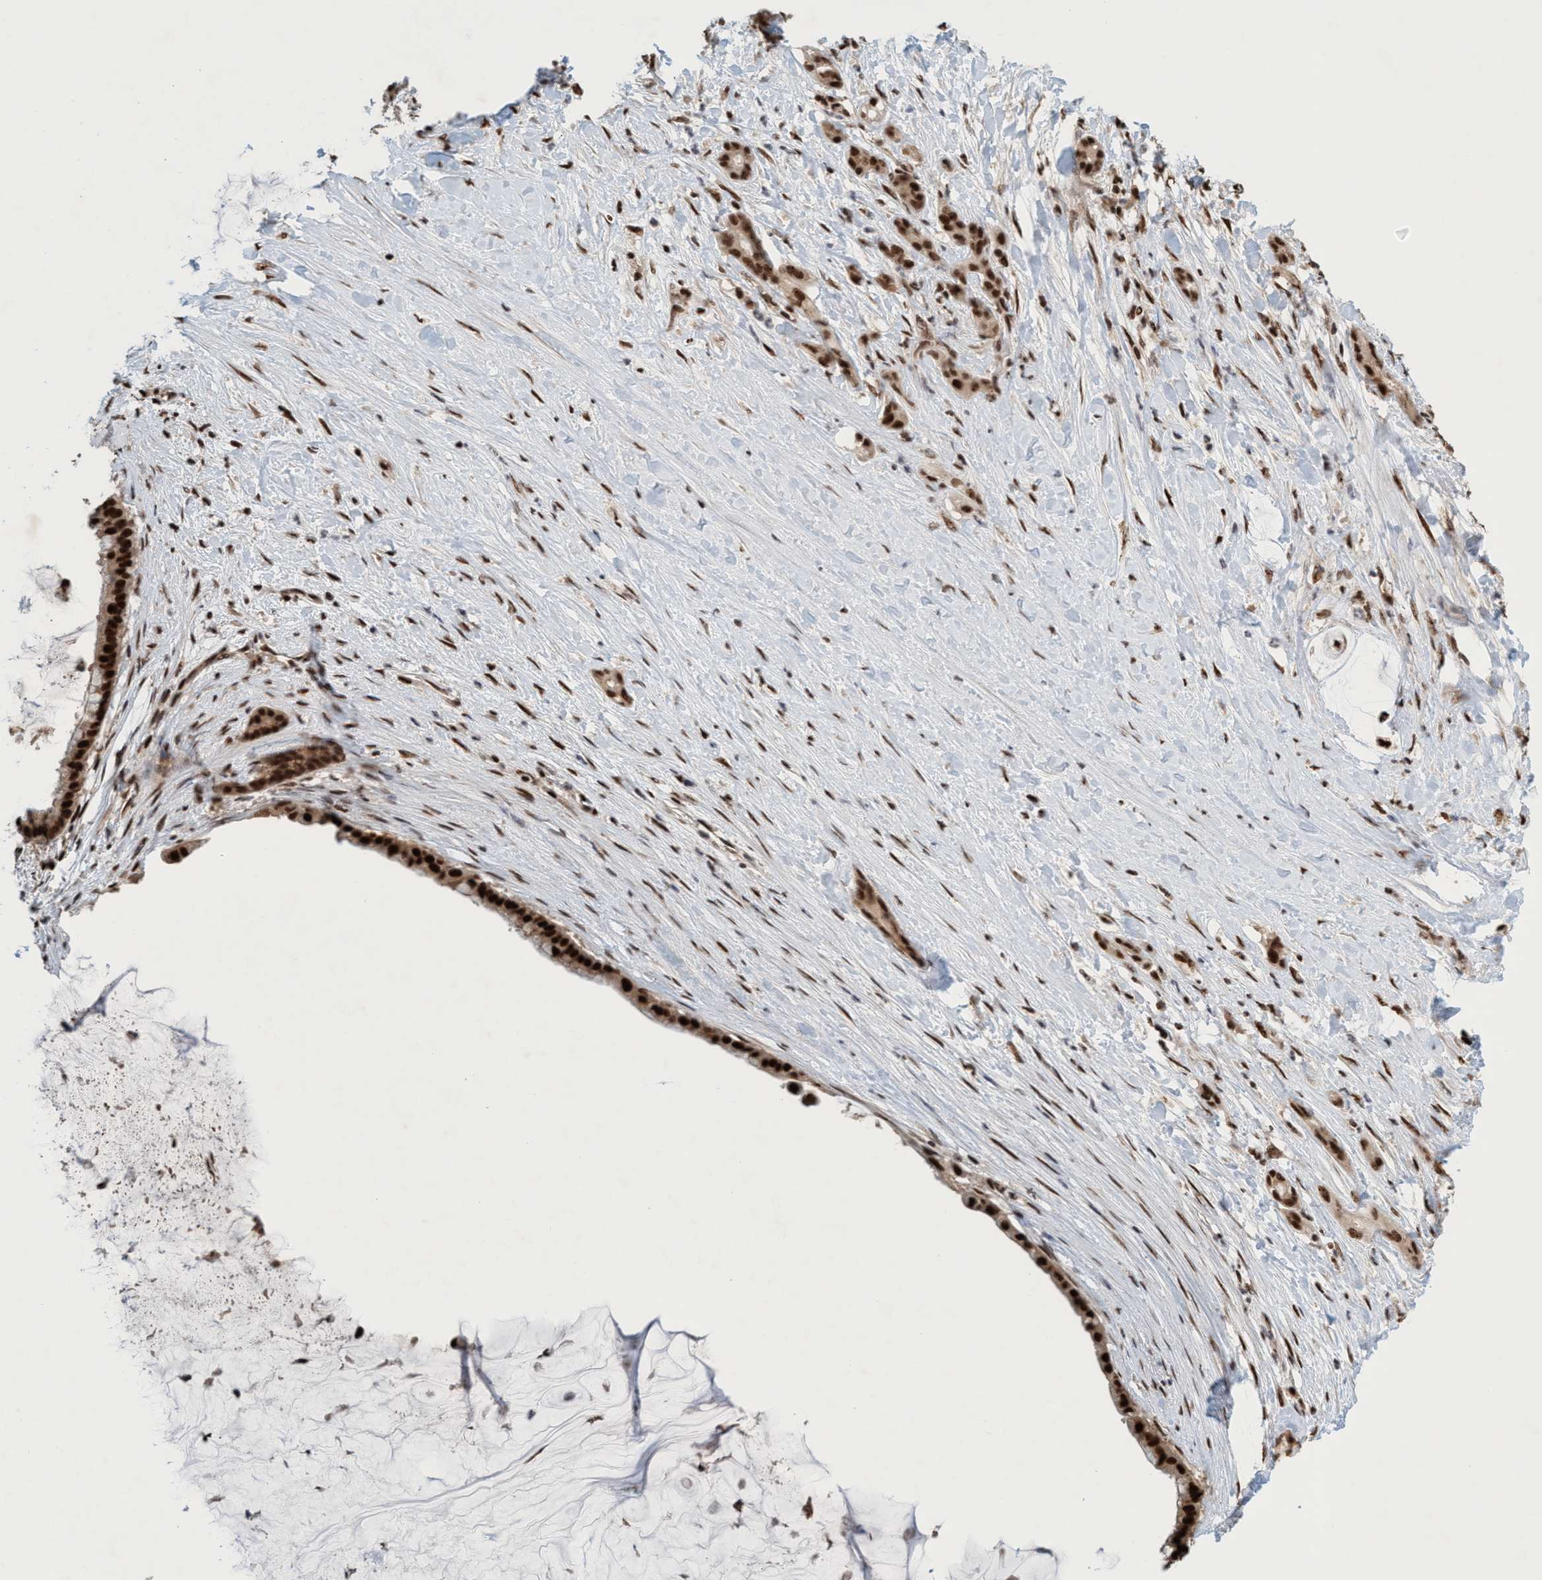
{"staining": {"intensity": "strong", "quantity": ">75%", "location": "nuclear"}, "tissue": "pancreatic cancer", "cell_type": "Tumor cells", "image_type": "cancer", "snomed": [{"axis": "morphology", "description": "Adenocarcinoma, NOS"}, {"axis": "topography", "description": "Pancreas"}], "caption": "The photomicrograph exhibits staining of adenocarcinoma (pancreatic), revealing strong nuclear protein positivity (brown color) within tumor cells. Nuclei are stained in blue.", "gene": "SMCR8", "patient": {"sex": "male", "age": 41}}